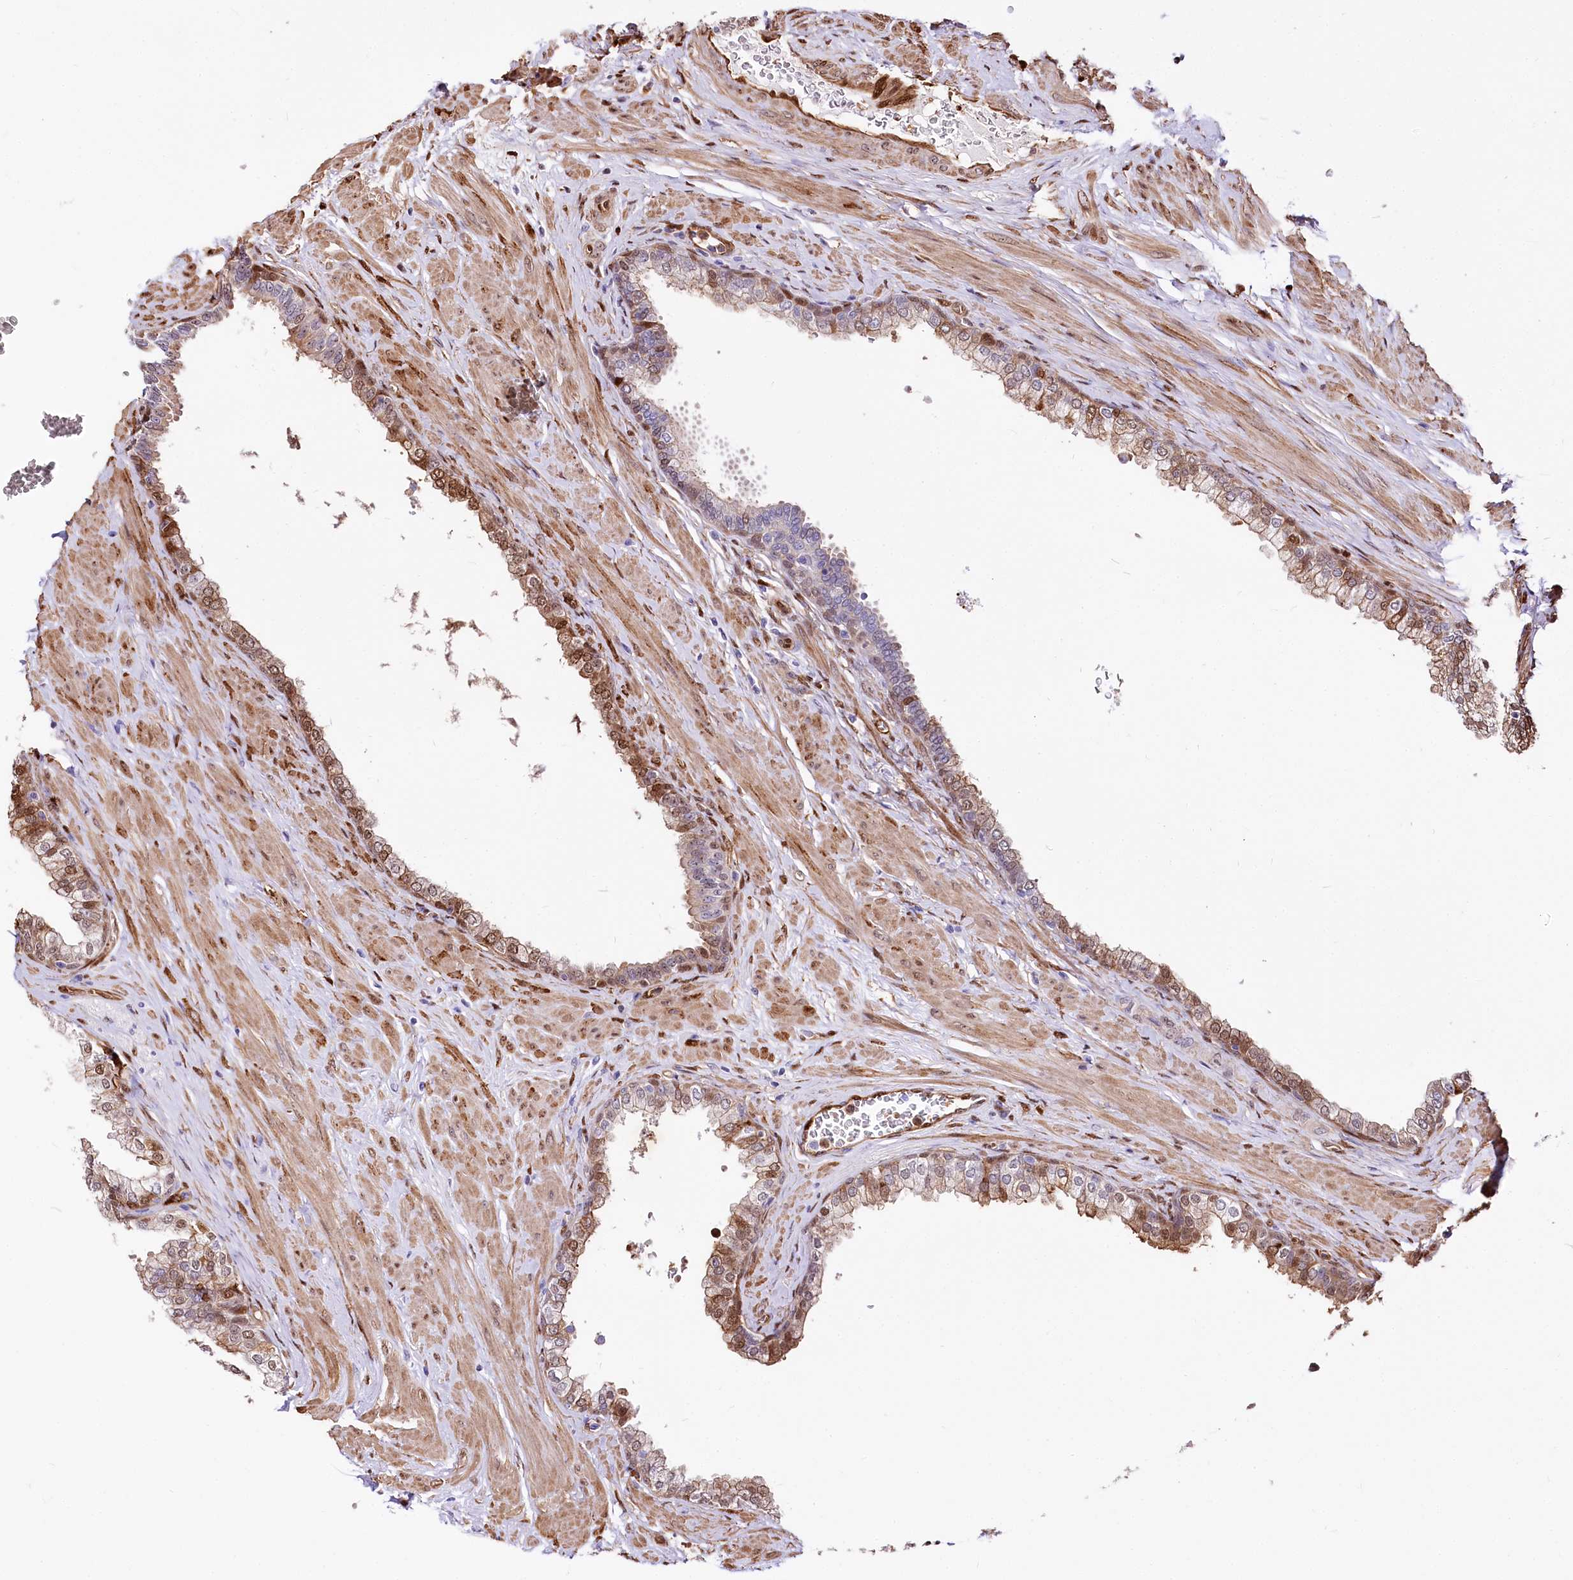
{"staining": {"intensity": "moderate", "quantity": "25%-75%", "location": "cytoplasmic/membranous,nuclear"}, "tissue": "prostate", "cell_type": "Glandular cells", "image_type": "normal", "snomed": [{"axis": "morphology", "description": "Normal tissue, NOS"}, {"axis": "morphology", "description": "Urothelial carcinoma, Low grade"}, {"axis": "topography", "description": "Urinary bladder"}, {"axis": "topography", "description": "Prostate"}], "caption": "Prostate stained with DAB (3,3'-diaminobenzidine) immunohistochemistry demonstrates medium levels of moderate cytoplasmic/membranous,nuclear staining in approximately 25%-75% of glandular cells. The protein of interest is stained brown, and the nuclei are stained in blue (DAB (3,3'-diaminobenzidine) IHC with brightfield microscopy, high magnification).", "gene": "PTMS", "patient": {"sex": "male", "age": 60}}